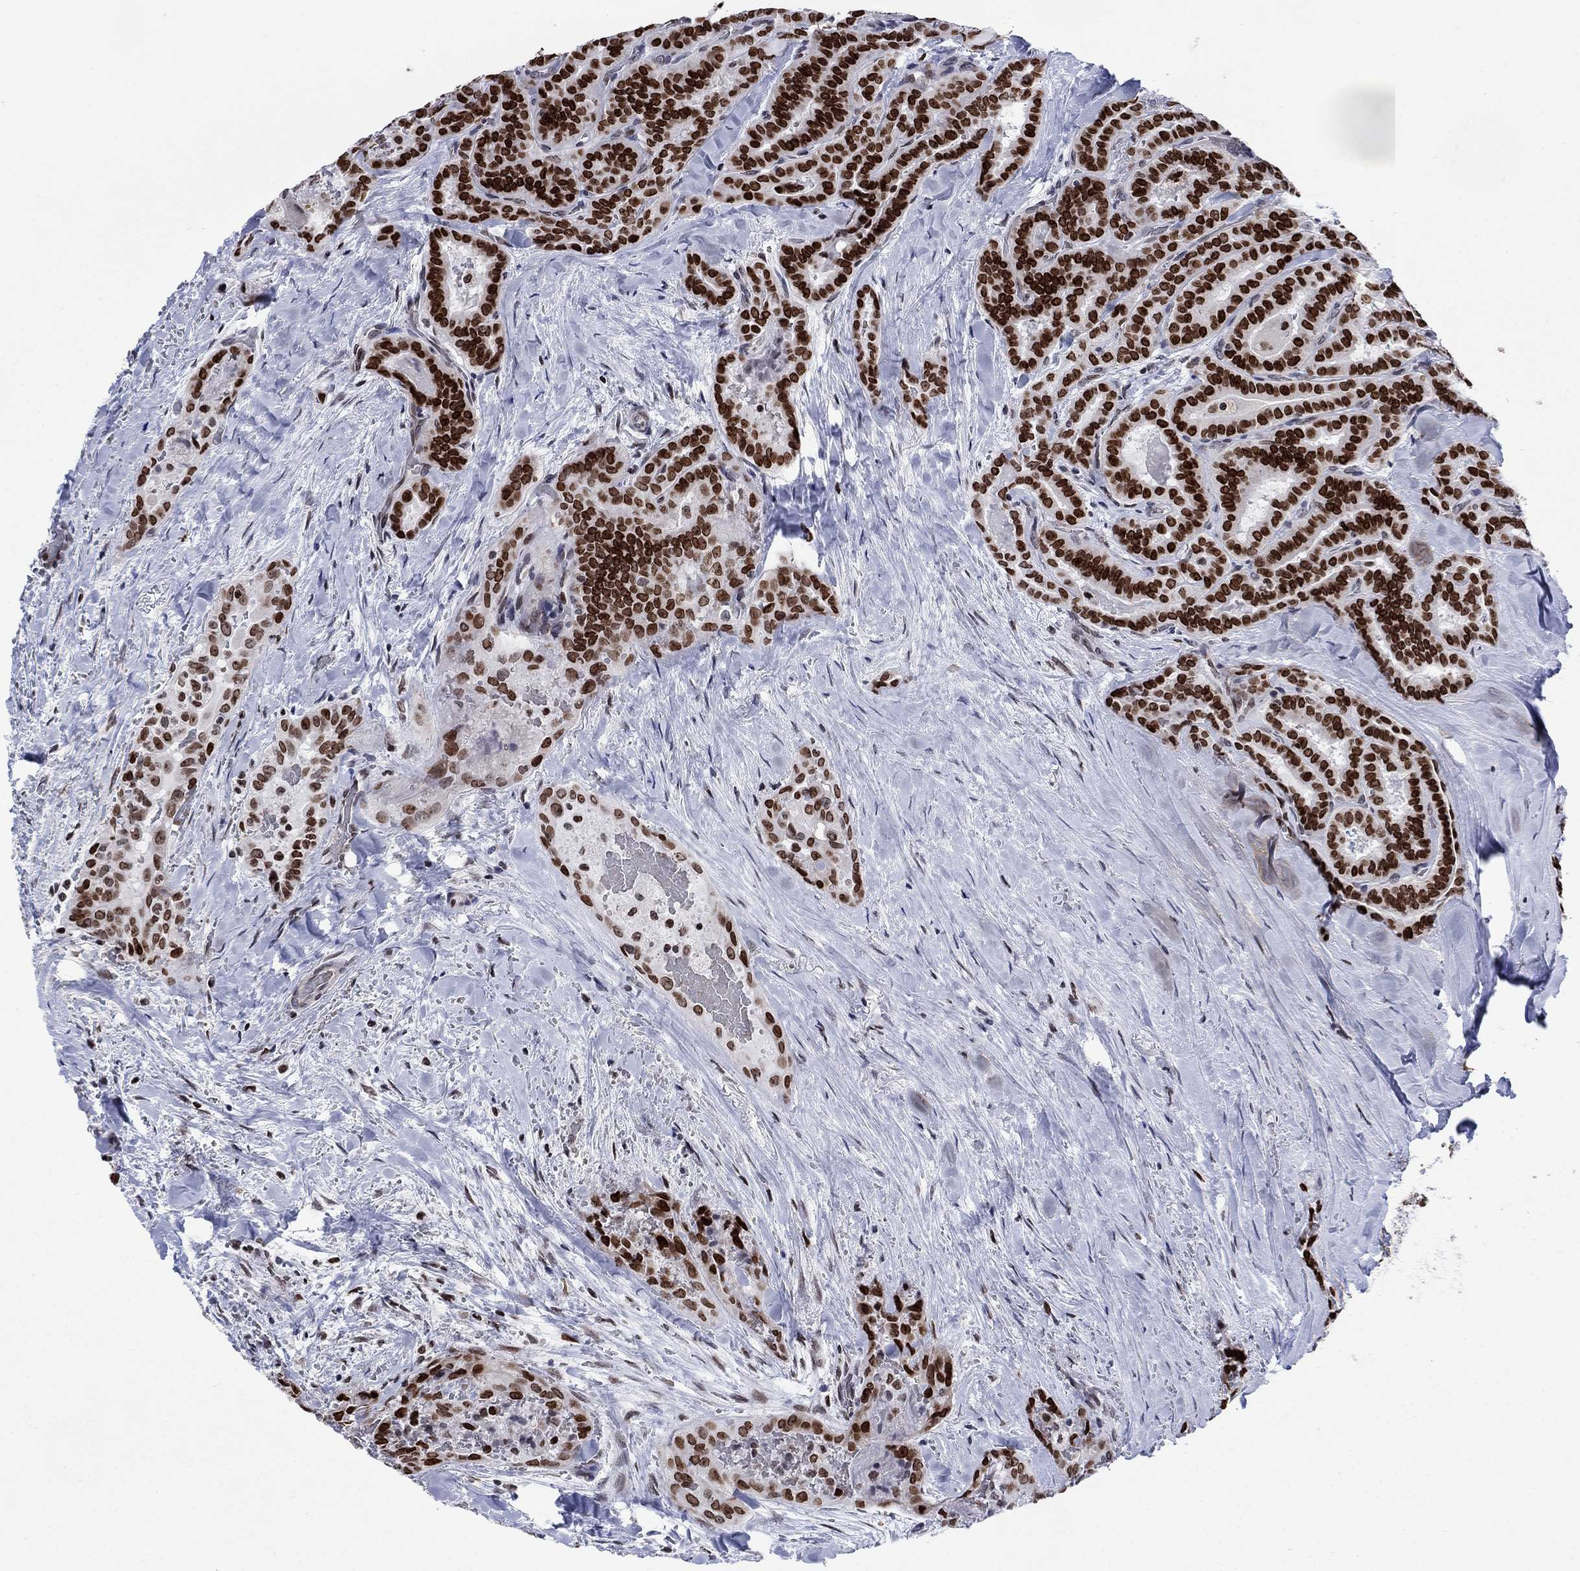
{"staining": {"intensity": "strong", "quantity": ">75%", "location": "nuclear"}, "tissue": "thyroid cancer", "cell_type": "Tumor cells", "image_type": "cancer", "snomed": [{"axis": "morphology", "description": "Papillary adenocarcinoma, NOS"}, {"axis": "topography", "description": "Thyroid gland"}], "caption": "Papillary adenocarcinoma (thyroid) tissue shows strong nuclear positivity in about >75% of tumor cells, visualized by immunohistochemistry.", "gene": "HMGA1", "patient": {"sex": "female", "age": 39}}